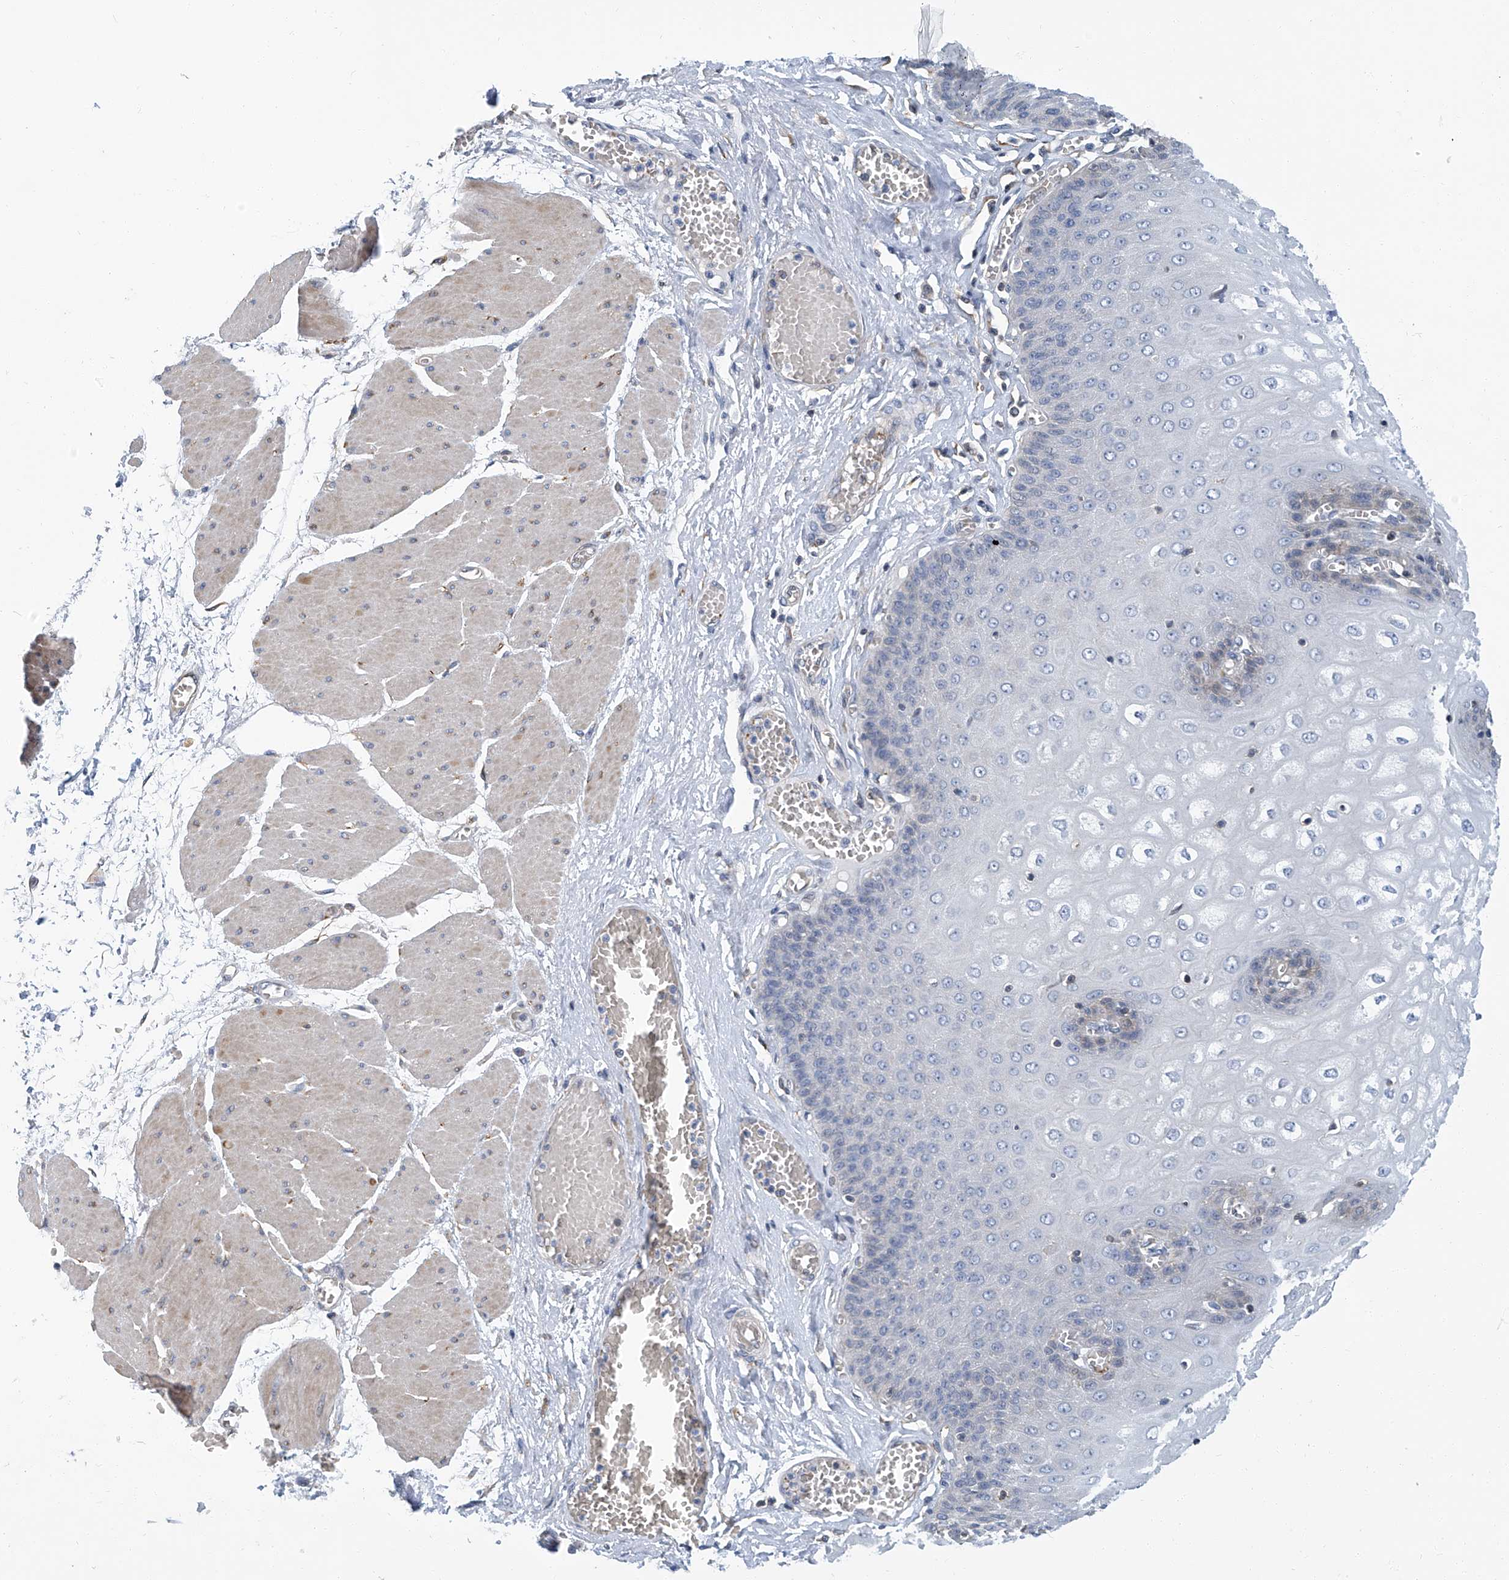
{"staining": {"intensity": "negative", "quantity": "none", "location": "none"}, "tissue": "esophagus", "cell_type": "Squamous epithelial cells", "image_type": "normal", "snomed": [{"axis": "morphology", "description": "Normal tissue, NOS"}, {"axis": "topography", "description": "Esophagus"}], "caption": "The histopathology image reveals no staining of squamous epithelial cells in normal esophagus.", "gene": "PSMB10", "patient": {"sex": "male", "age": 60}}